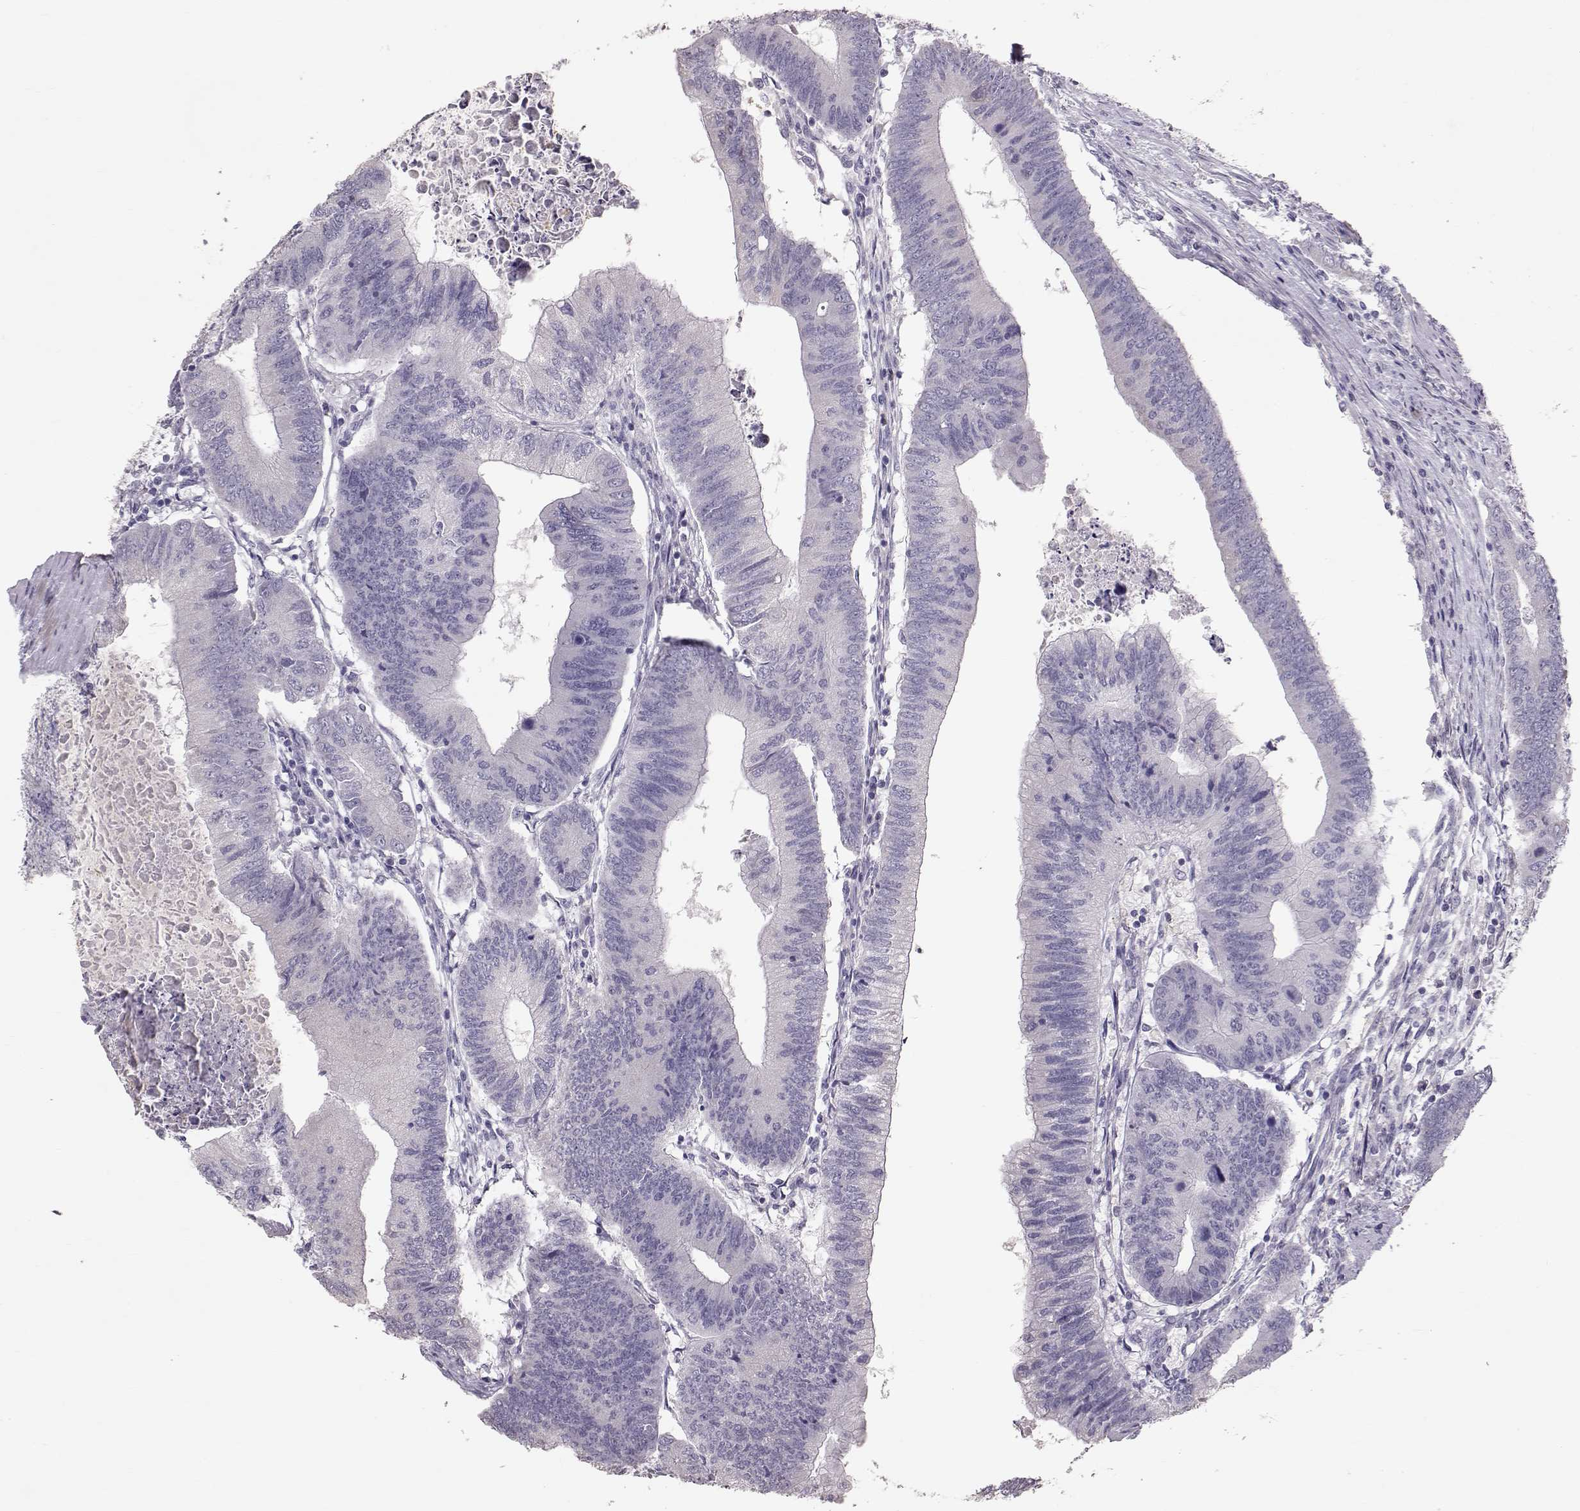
{"staining": {"intensity": "negative", "quantity": "none", "location": "none"}, "tissue": "colorectal cancer", "cell_type": "Tumor cells", "image_type": "cancer", "snomed": [{"axis": "morphology", "description": "Adenocarcinoma, NOS"}, {"axis": "topography", "description": "Colon"}], "caption": "High magnification brightfield microscopy of colorectal cancer stained with DAB (3,3'-diaminobenzidine) (brown) and counterstained with hematoxylin (blue): tumor cells show no significant expression.", "gene": "POU1F1", "patient": {"sex": "male", "age": 53}}